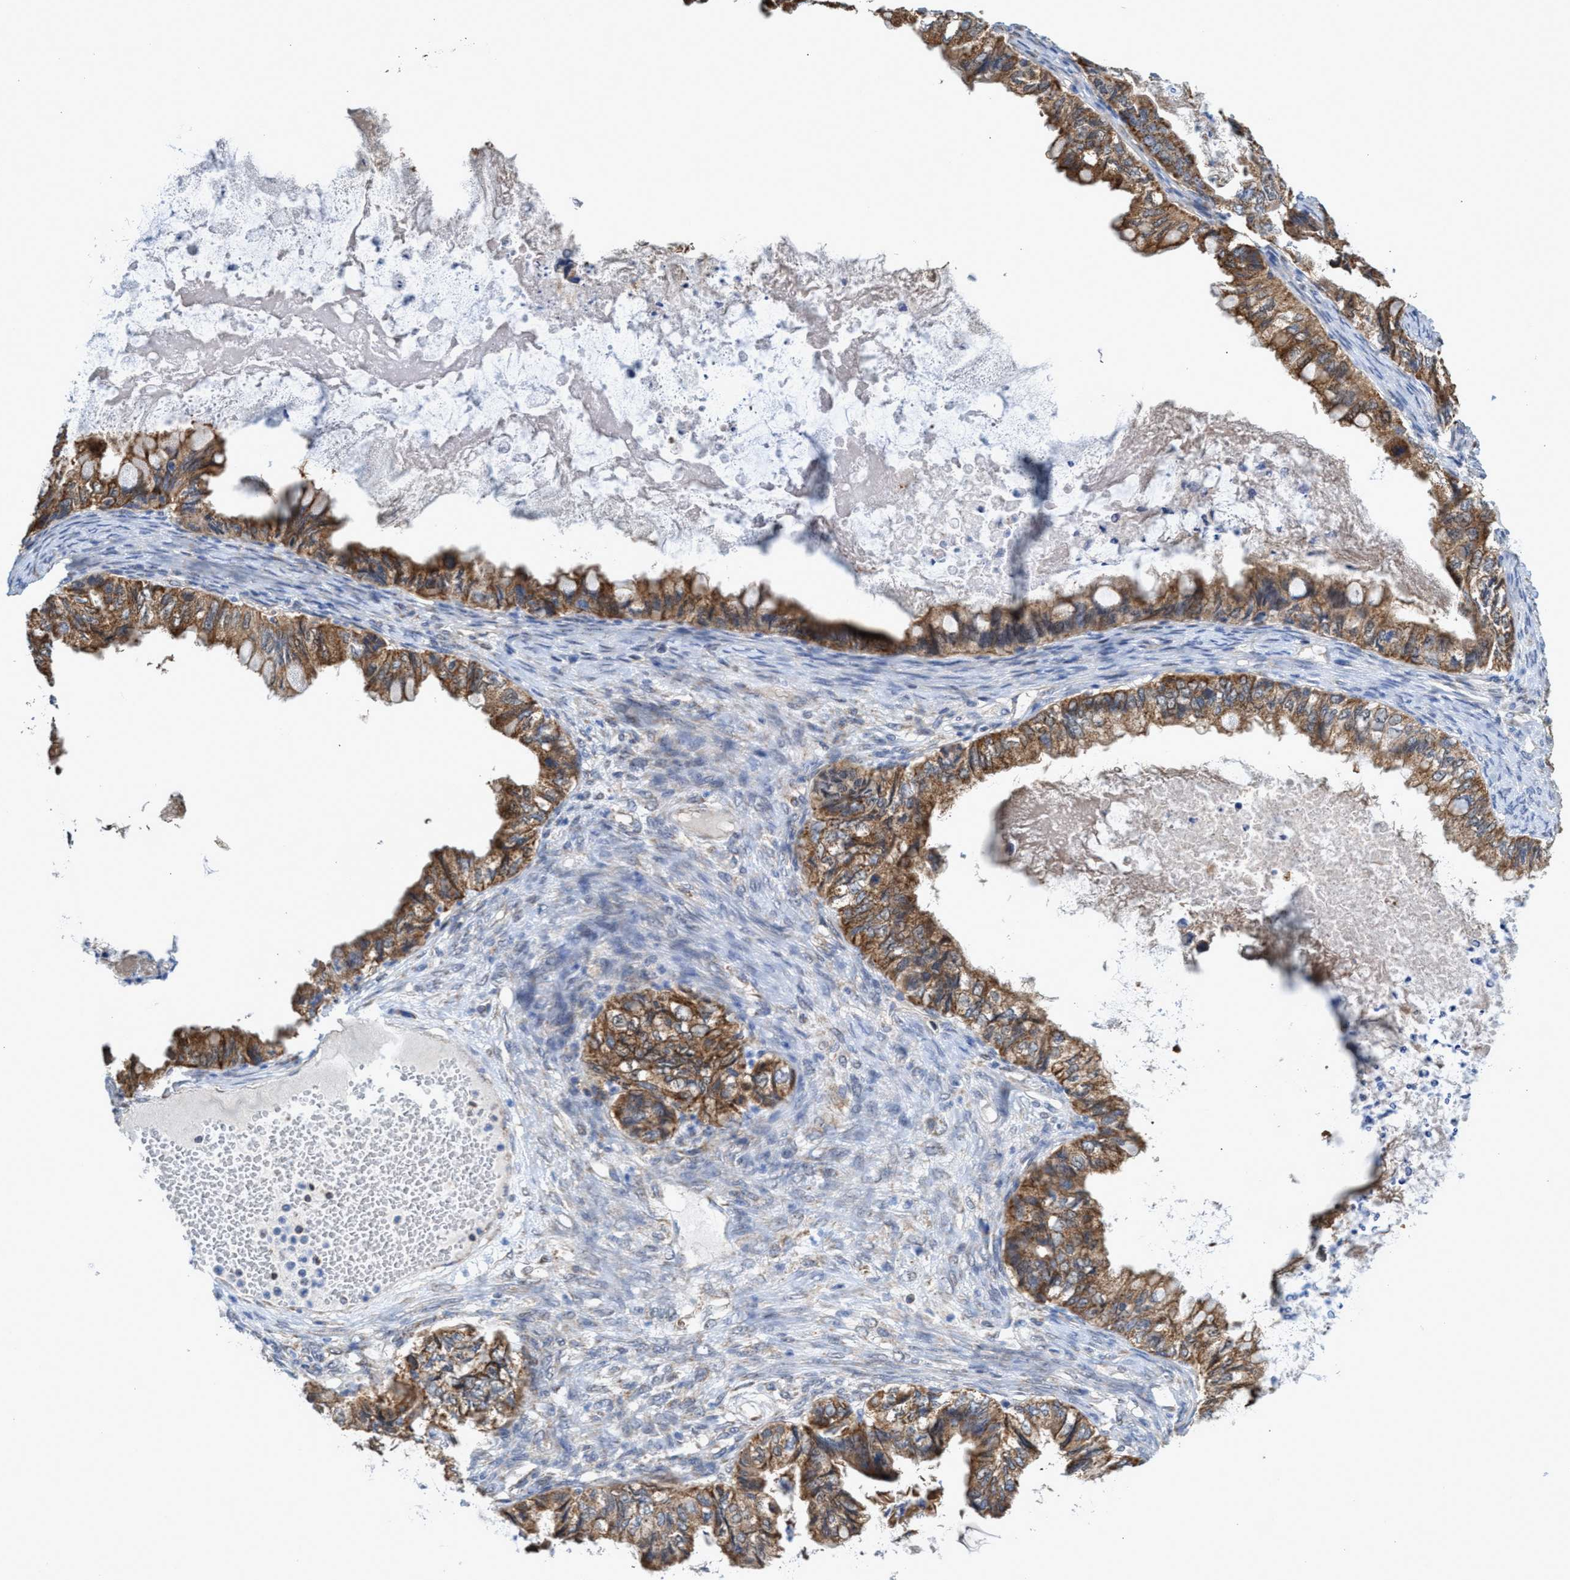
{"staining": {"intensity": "moderate", "quantity": ">75%", "location": "cytoplasmic/membranous"}, "tissue": "ovarian cancer", "cell_type": "Tumor cells", "image_type": "cancer", "snomed": [{"axis": "morphology", "description": "Cystadenocarcinoma, mucinous, NOS"}, {"axis": "topography", "description": "Ovary"}], "caption": "Moderate cytoplasmic/membranous expression is present in approximately >75% of tumor cells in ovarian mucinous cystadenocarcinoma.", "gene": "CRYZ", "patient": {"sex": "female", "age": 80}}